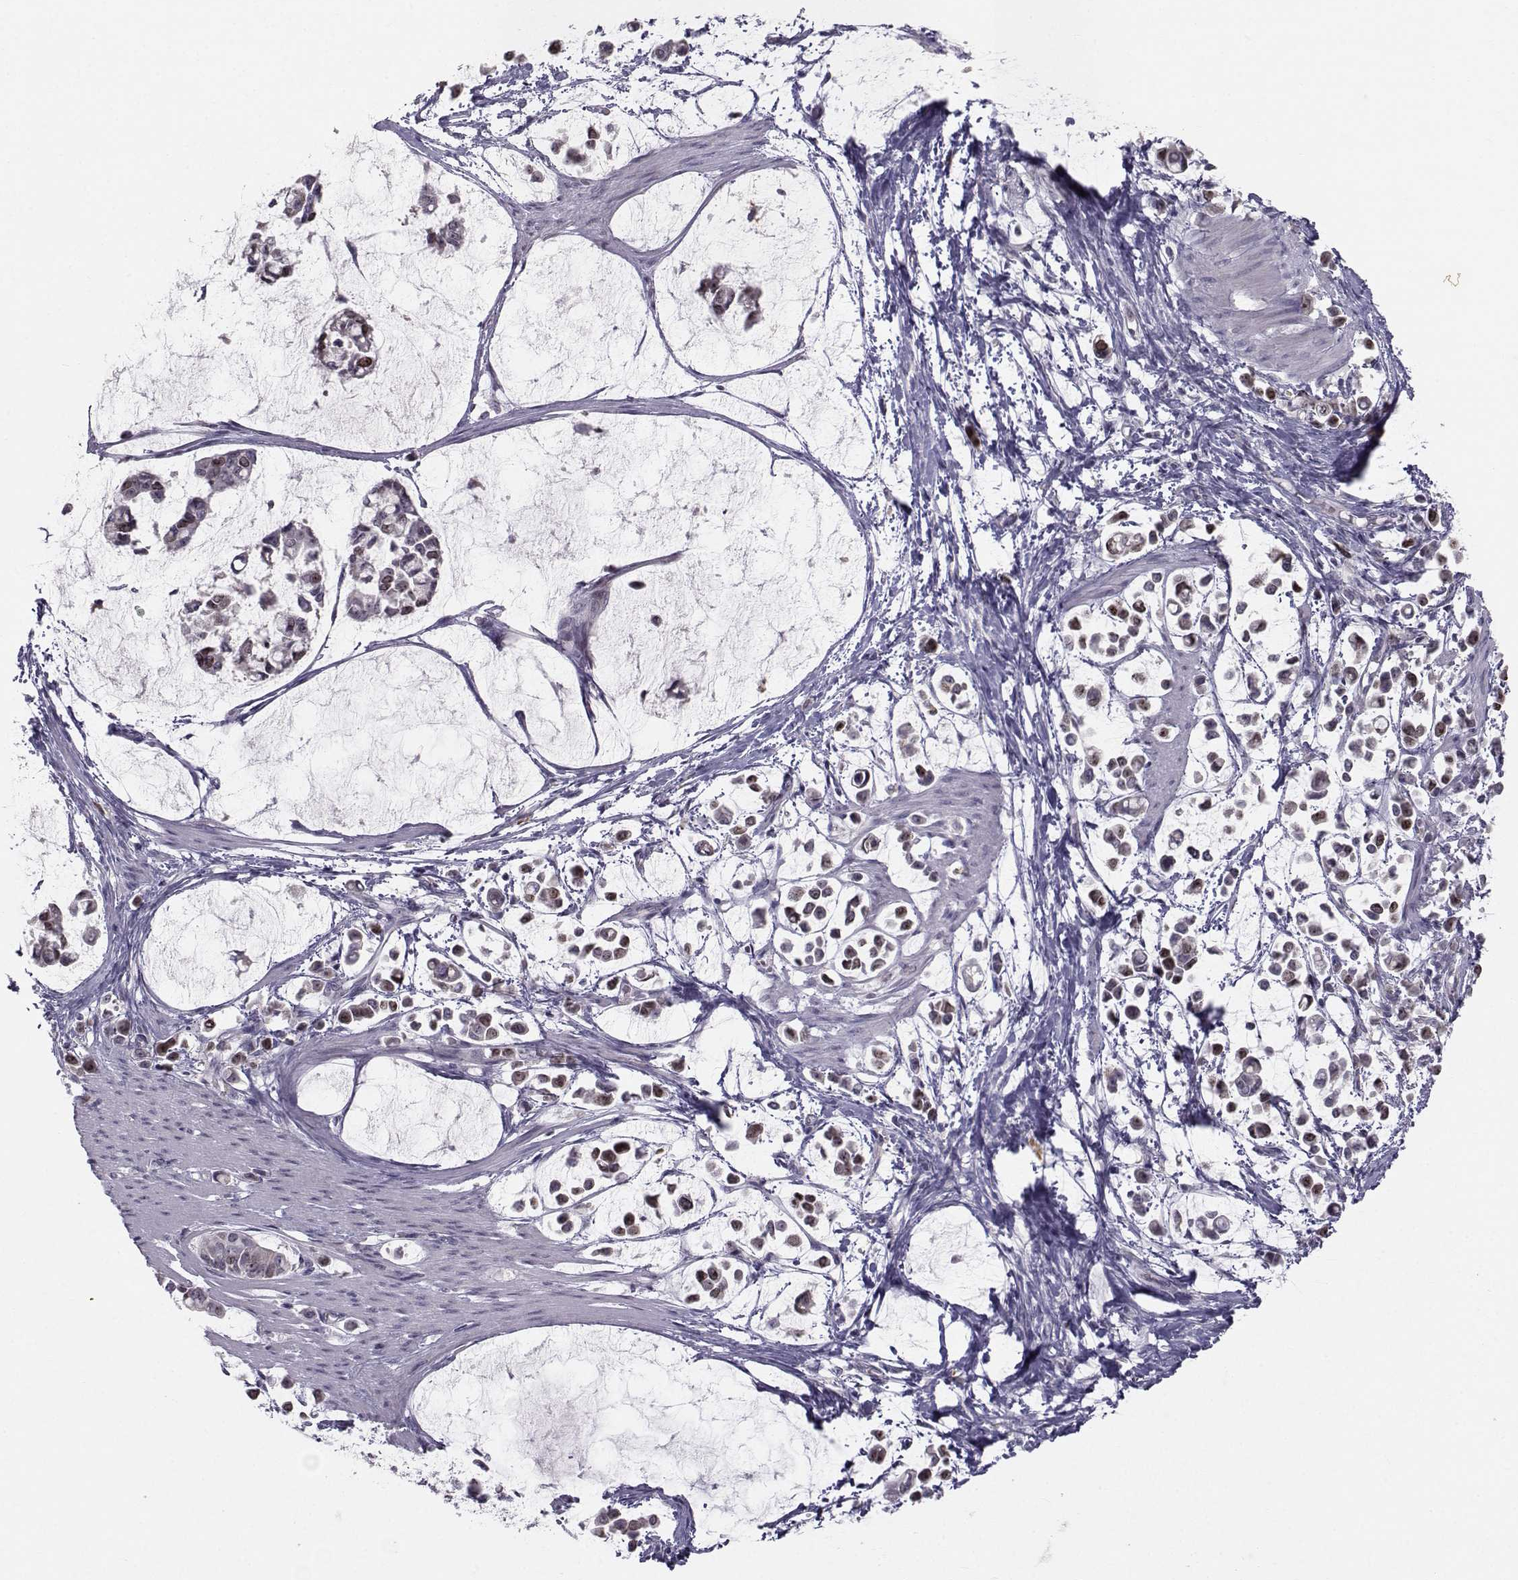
{"staining": {"intensity": "strong", "quantity": "<25%", "location": "nuclear"}, "tissue": "stomach cancer", "cell_type": "Tumor cells", "image_type": "cancer", "snomed": [{"axis": "morphology", "description": "Adenocarcinoma, NOS"}, {"axis": "topography", "description": "Stomach"}], "caption": "A photomicrograph of human stomach cancer stained for a protein exhibits strong nuclear brown staining in tumor cells. (DAB (3,3'-diaminobenzidine) IHC, brown staining for protein, blue staining for nuclei).", "gene": "LRP8", "patient": {"sex": "male", "age": 82}}